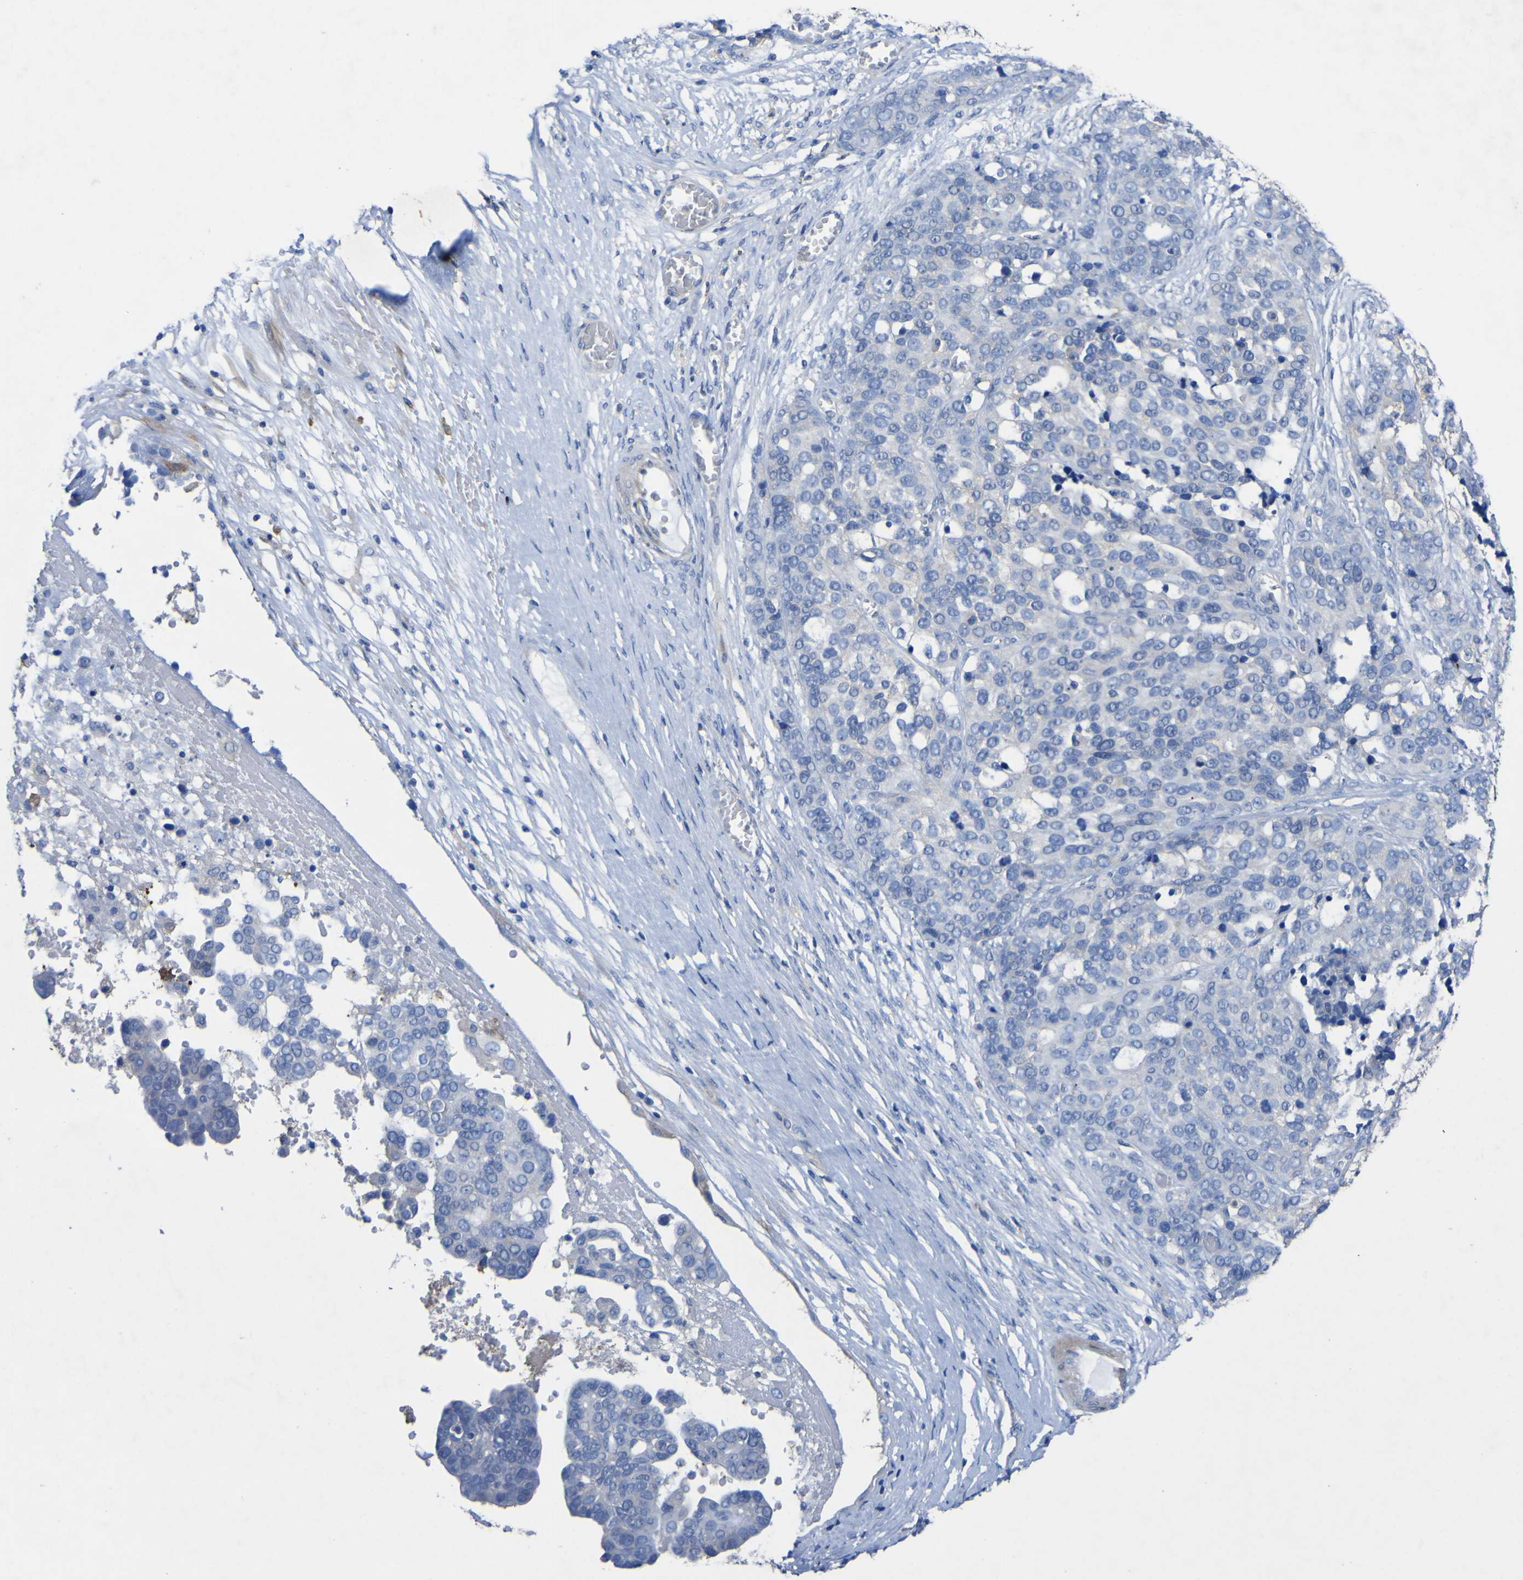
{"staining": {"intensity": "negative", "quantity": "none", "location": "none"}, "tissue": "ovarian cancer", "cell_type": "Tumor cells", "image_type": "cancer", "snomed": [{"axis": "morphology", "description": "Cystadenocarcinoma, serous, NOS"}, {"axis": "topography", "description": "Ovary"}], "caption": "Immunohistochemical staining of human ovarian cancer demonstrates no significant staining in tumor cells.", "gene": "AGO4", "patient": {"sex": "female", "age": 44}}